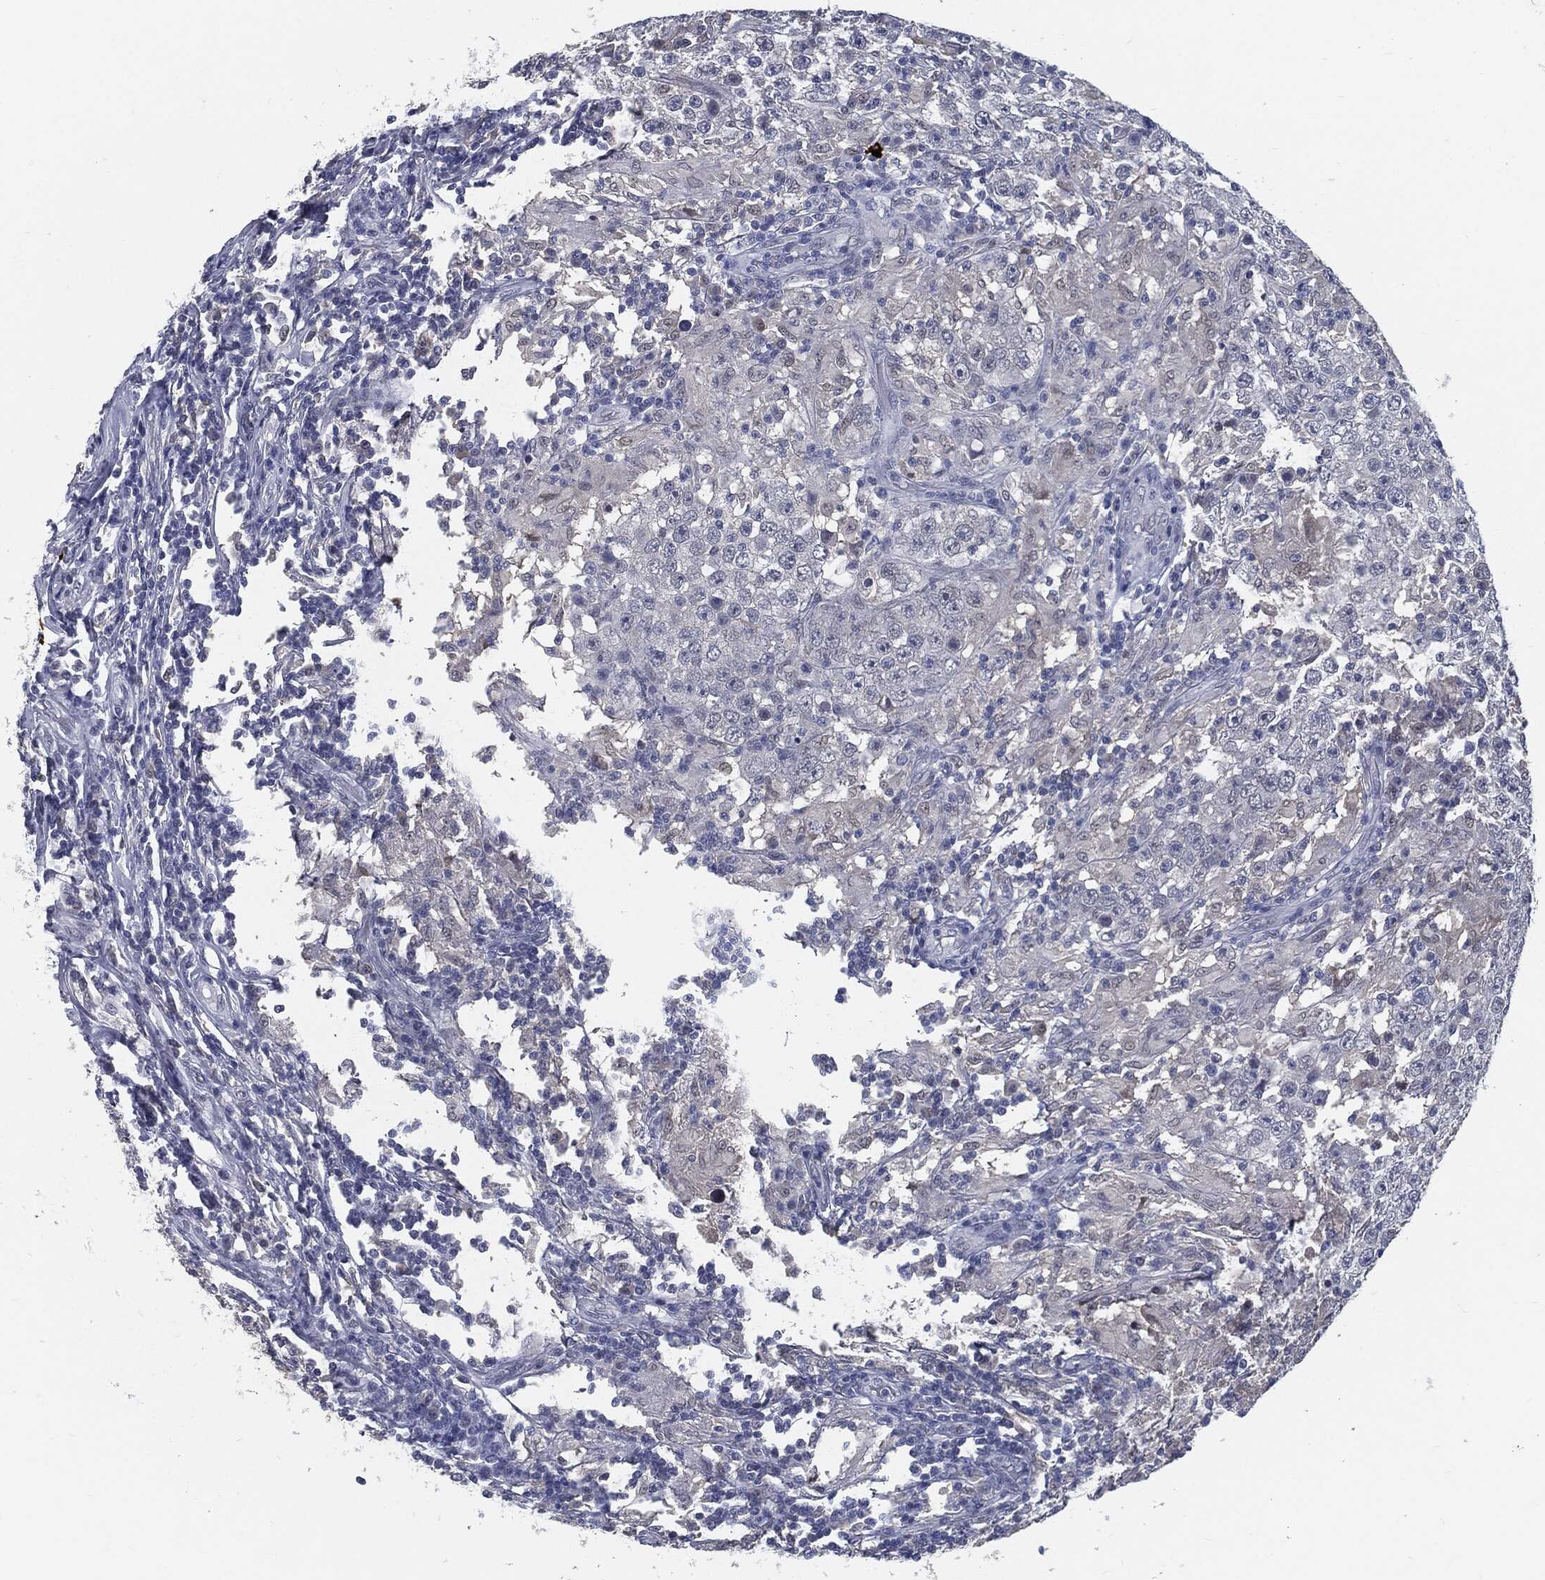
{"staining": {"intensity": "negative", "quantity": "none", "location": "none"}, "tissue": "testis cancer", "cell_type": "Tumor cells", "image_type": "cancer", "snomed": [{"axis": "morphology", "description": "Seminoma, NOS"}, {"axis": "morphology", "description": "Carcinoma, Embryonal, NOS"}, {"axis": "topography", "description": "Testis"}], "caption": "Immunohistochemistry (IHC) of human testis cancer (embryonal carcinoma) shows no staining in tumor cells.", "gene": "PROM1", "patient": {"sex": "male", "age": 41}}